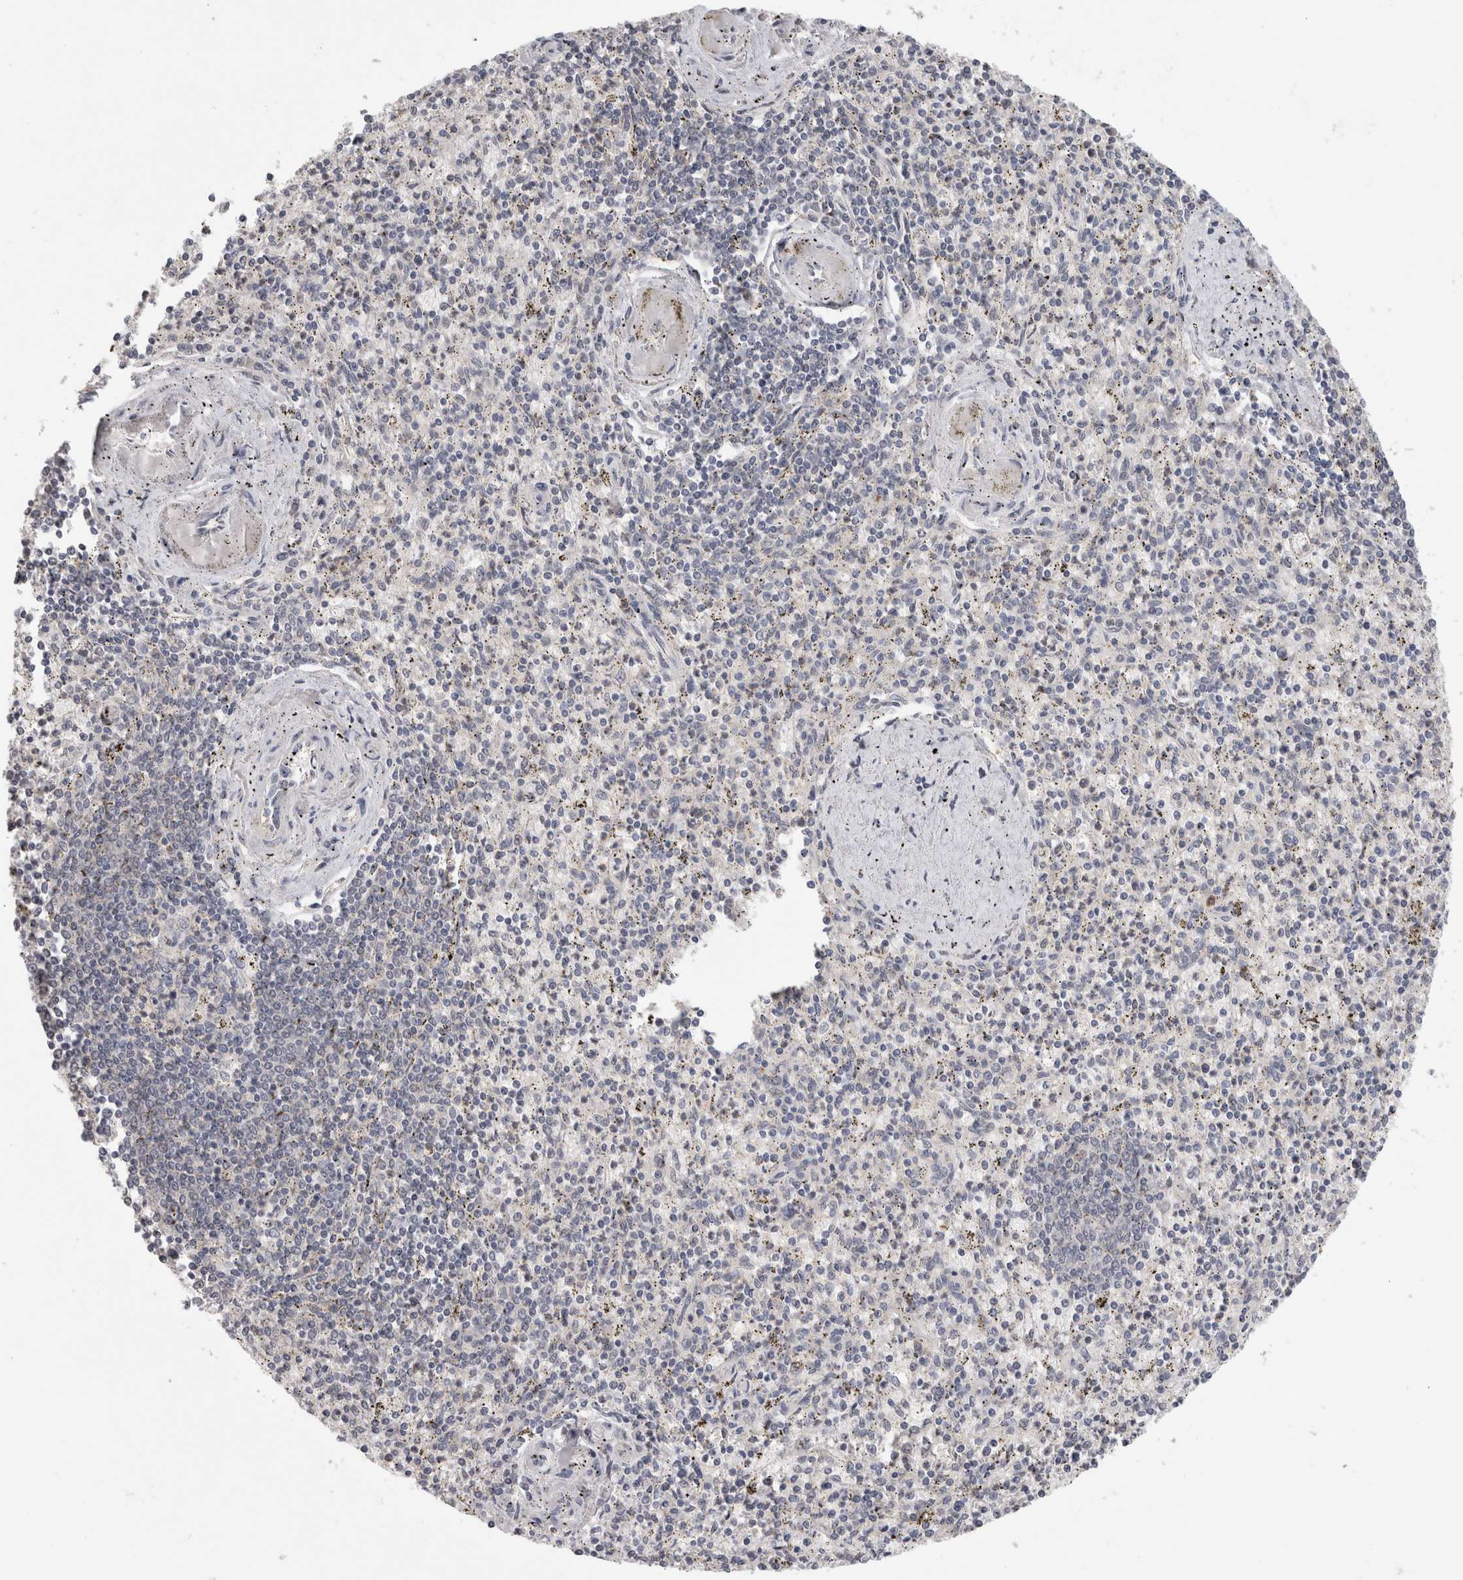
{"staining": {"intensity": "negative", "quantity": "none", "location": "none"}, "tissue": "spleen", "cell_type": "Cells in red pulp", "image_type": "normal", "snomed": [{"axis": "morphology", "description": "Normal tissue, NOS"}, {"axis": "topography", "description": "Spleen"}], "caption": "A high-resolution image shows immunohistochemistry staining of benign spleen, which displays no significant expression in cells in red pulp.", "gene": "PIGP", "patient": {"sex": "male", "age": 72}}